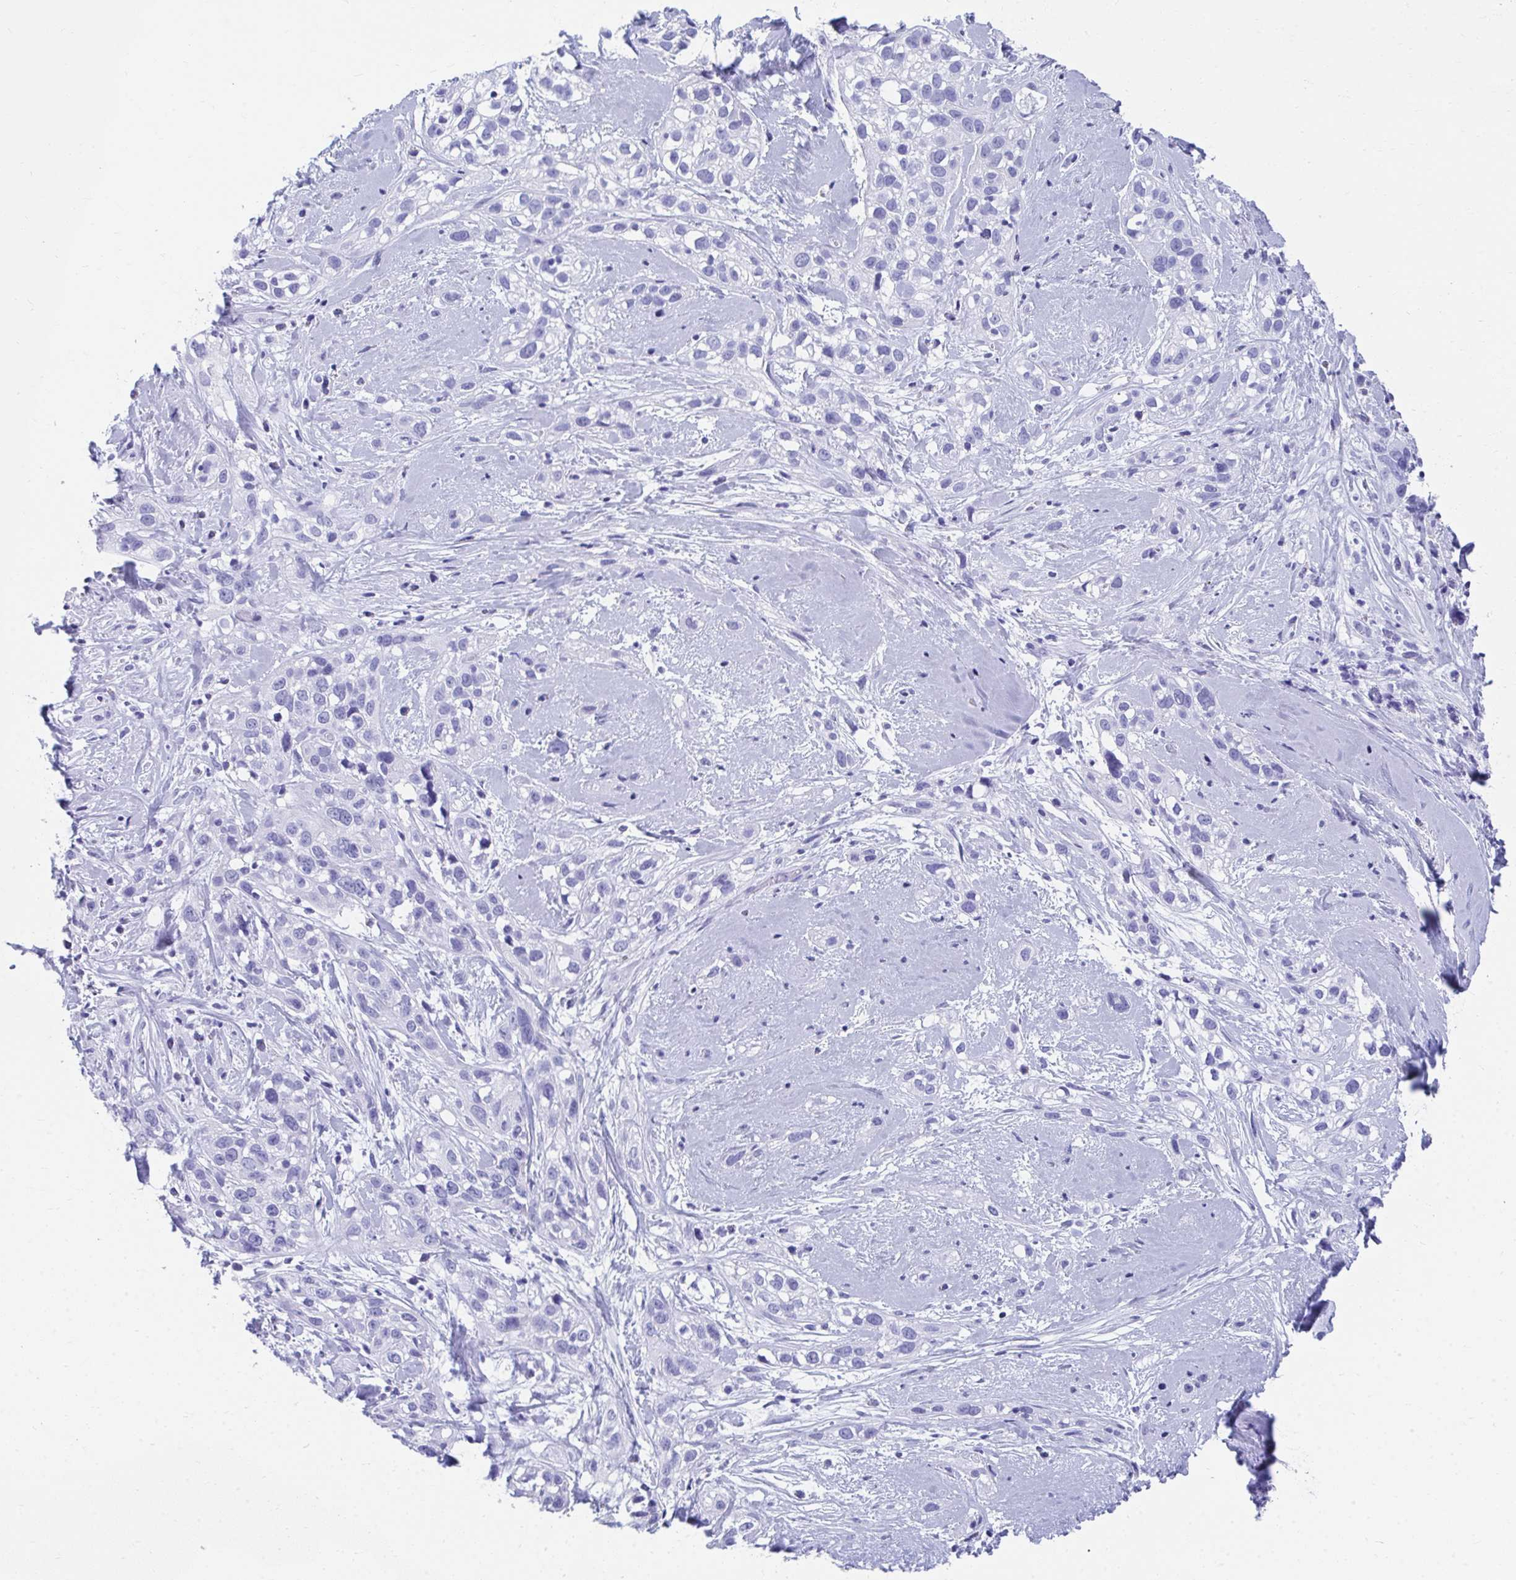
{"staining": {"intensity": "negative", "quantity": "none", "location": "none"}, "tissue": "skin cancer", "cell_type": "Tumor cells", "image_type": "cancer", "snomed": [{"axis": "morphology", "description": "Squamous cell carcinoma, NOS"}, {"axis": "topography", "description": "Skin"}], "caption": "IHC histopathology image of neoplastic tissue: human squamous cell carcinoma (skin) stained with DAB exhibits no significant protein expression in tumor cells.", "gene": "HGD", "patient": {"sex": "male", "age": 82}}